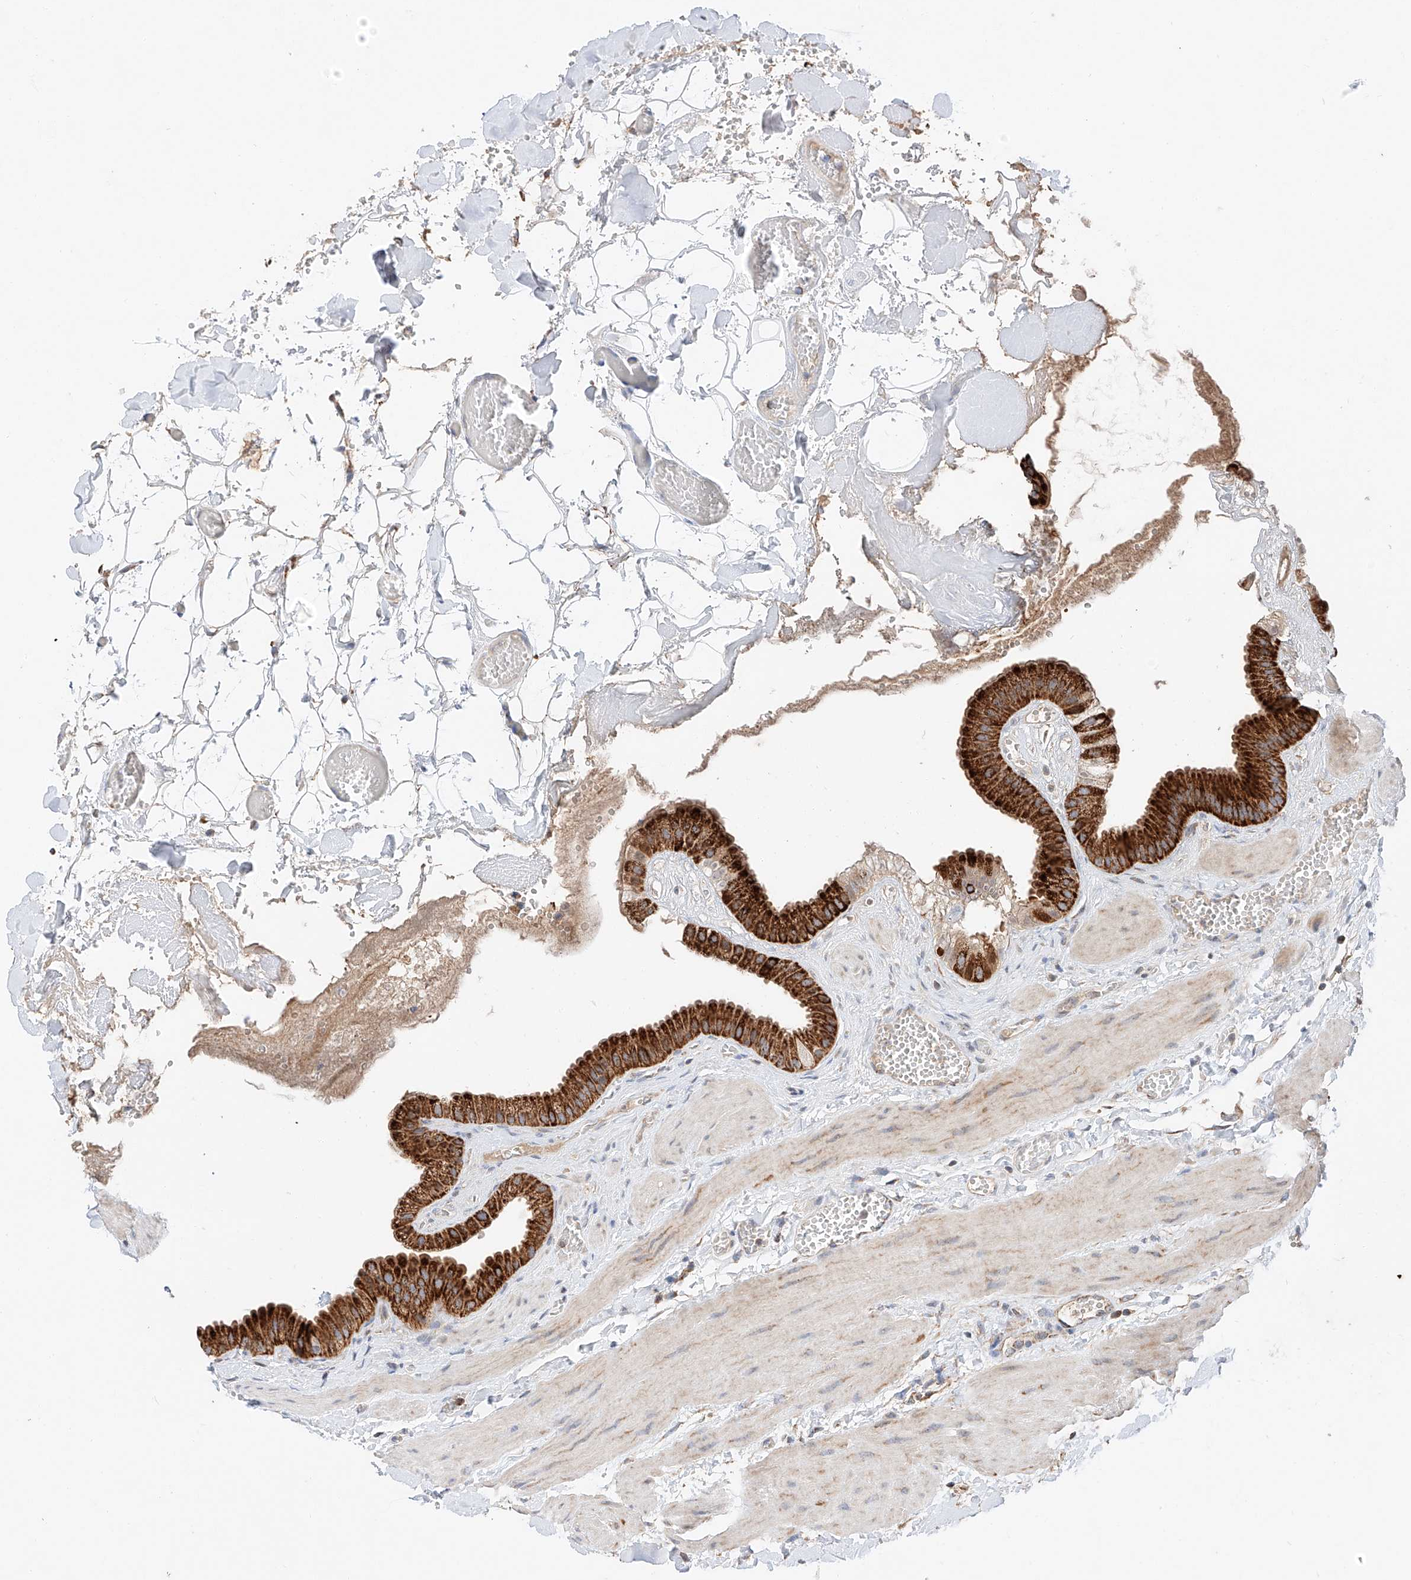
{"staining": {"intensity": "strong", "quantity": ">75%", "location": "cytoplasmic/membranous"}, "tissue": "gallbladder", "cell_type": "Glandular cells", "image_type": "normal", "snomed": [{"axis": "morphology", "description": "Normal tissue, NOS"}, {"axis": "topography", "description": "Gallbladder"}], "caption": "Immunohistochemistry of unremarkable gallbladder reveals high levels of strong cytoplasmic/membranous expression in approximately >75% of glandular cells. The staining was performed using DAB to visualize the protein expression in brown, while the nuclei were stained in blue with hematoxylin (Magnification: 20x).", "gene": "RUSC1", "patient": {"sex": "male", "age": 55}}